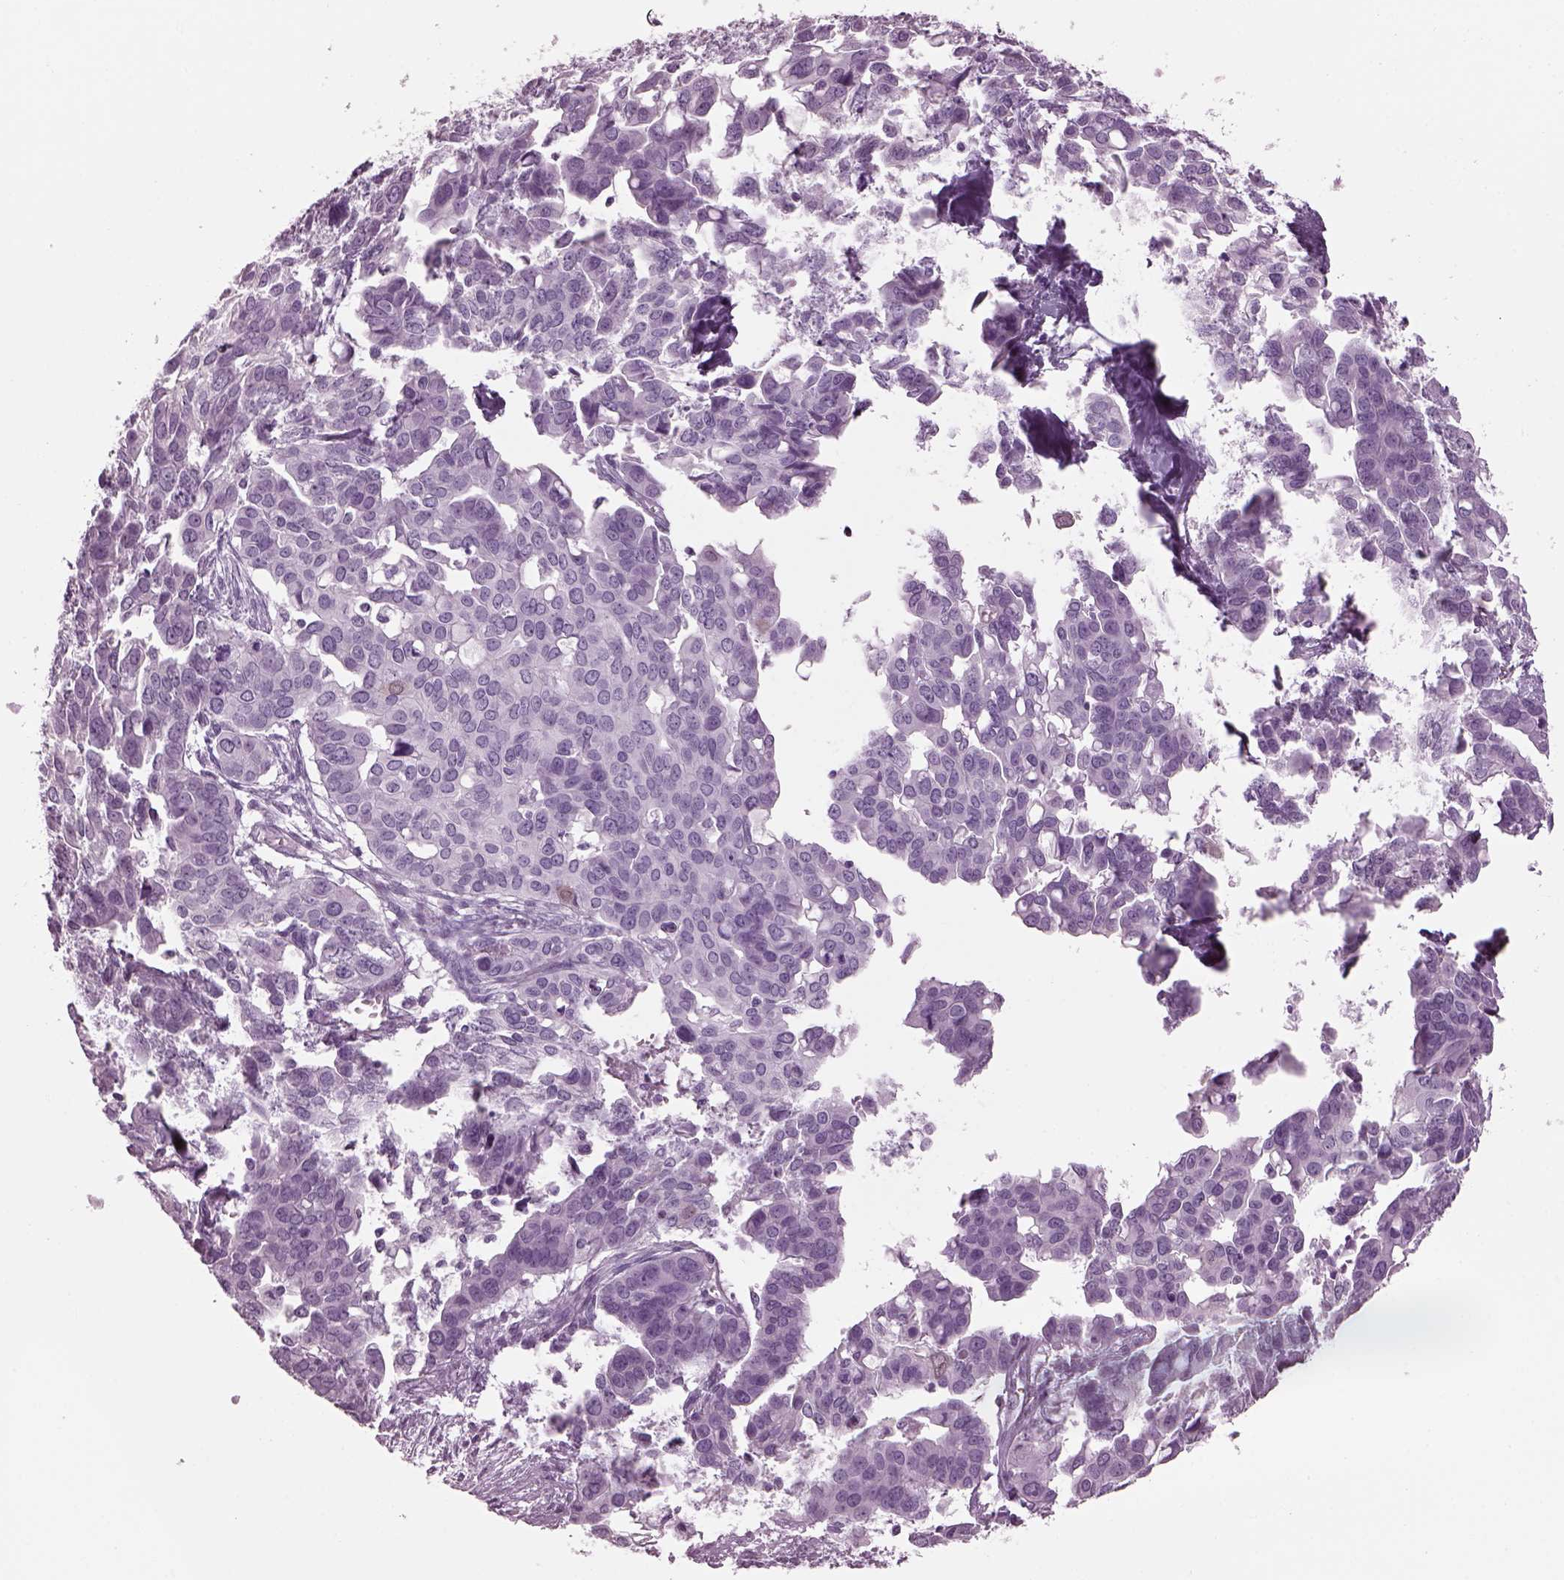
{"staining": {"intensity": "negative", "quantity": "none", "location": "none"}, "tissue": "ovarian cancer", "cell_type": "Tumor cells", "image_type": "cancer", "snomed": [{"axis": "morphology", "description": "Carcinoma, endometroid"}, {"axis": "topography", "description": "Ovary"}], "caption": "Immunohistochemistry (IHC) histopathology image of neoplastic tissue: ovarian cancer stained with DAB demonstrates no significant protein expression in tumor cells. Nuclei are stained in blue.", "gene": "TPPP2", "patient": {"sex": "female", "age": 78}}